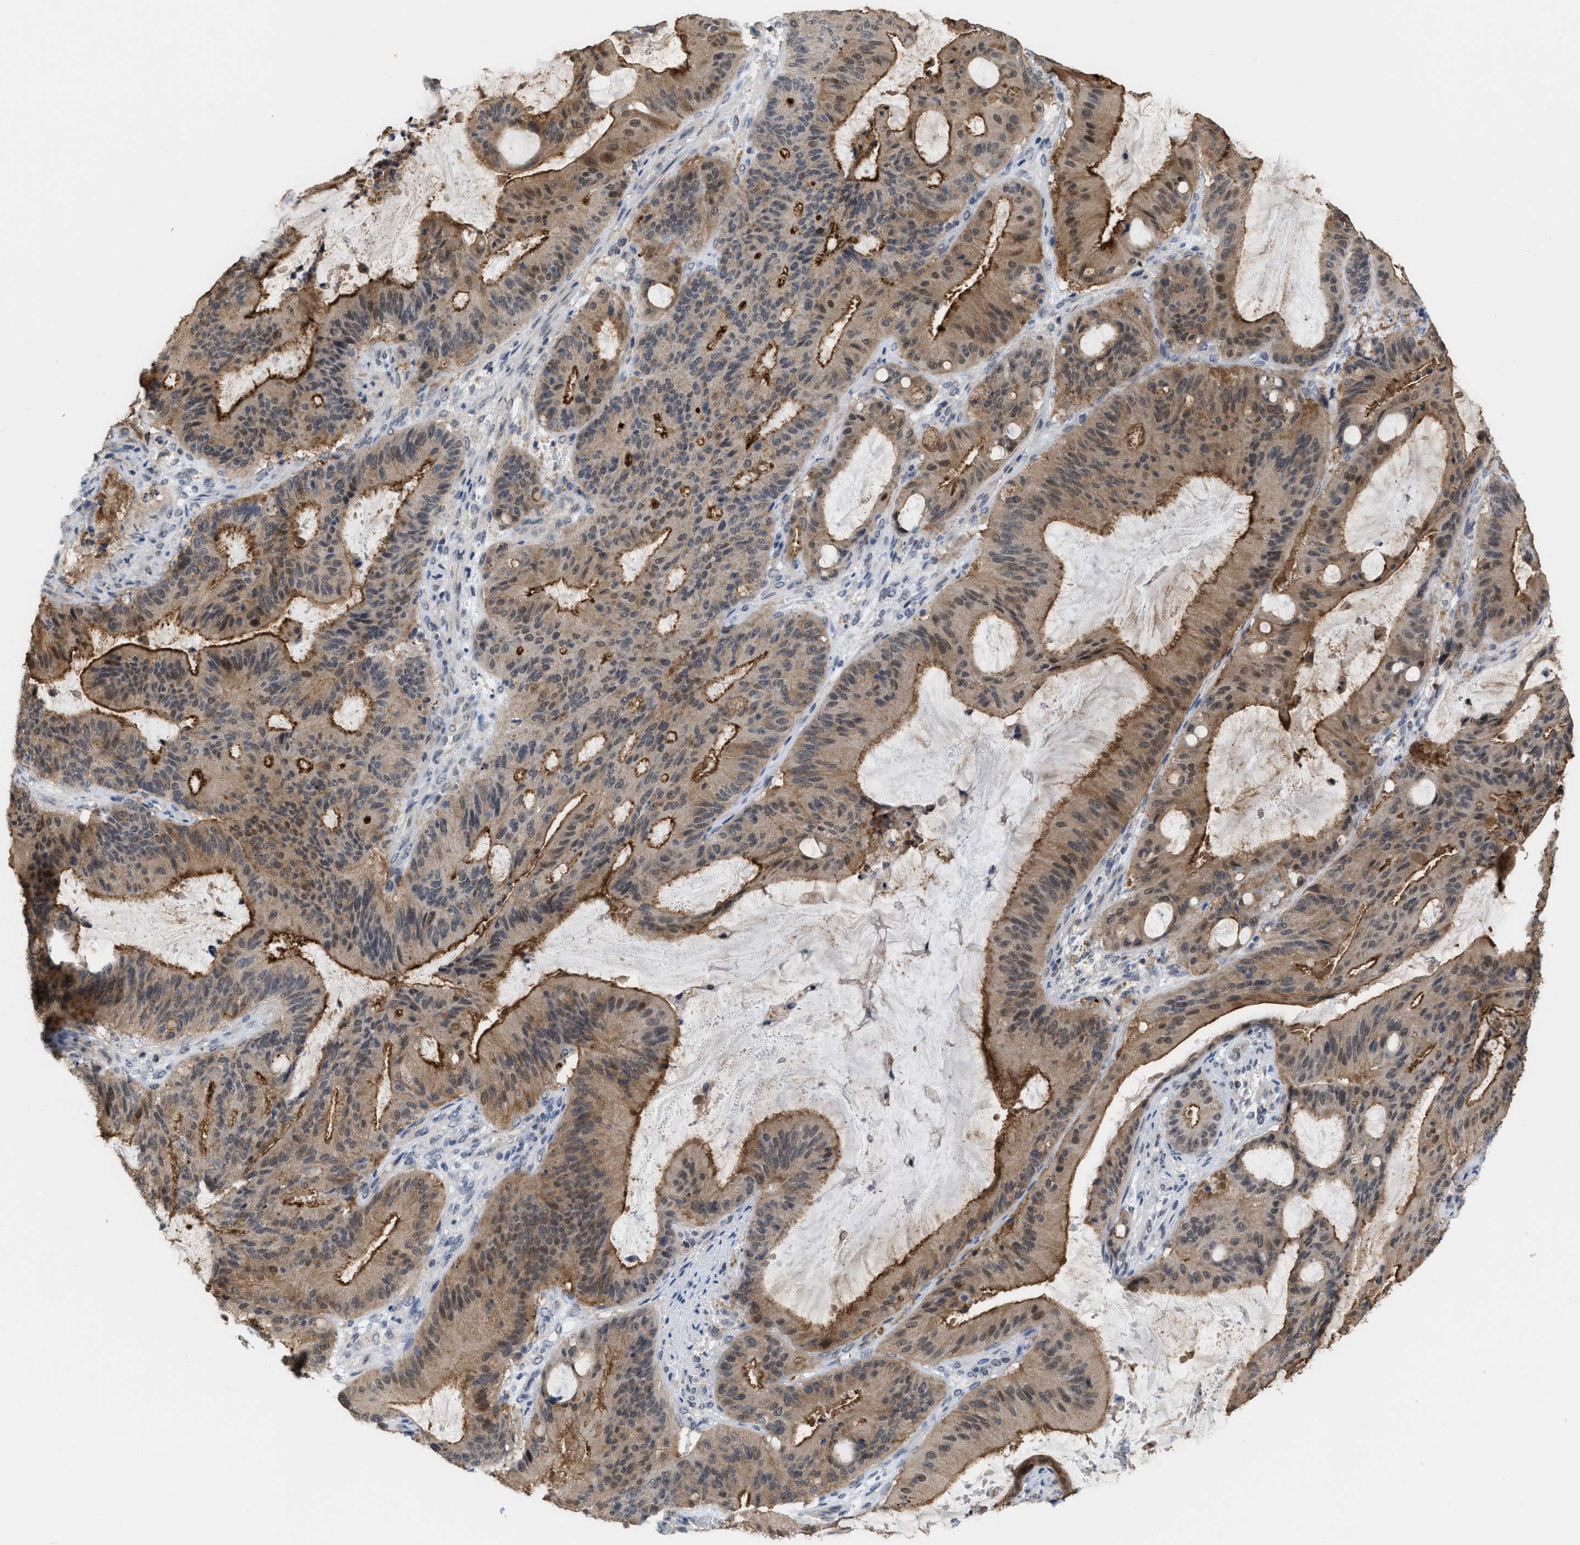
{"staining": {"intensity": "moderate", "quantity": ">75%", "location": "cytoplasmic/membranous"}, "tissue": "liver cancer", "cell_type": "Tumor cells", "image_type": "cancer", "snomed": [{"axis": "morphology", "description": "Normal tissue, NOS"}, {"axis": "morphology", "description": "Cholangiocarcinoma"}, {"axis": "topography", "description": "Liver"}, {"axis": "topography", "description": "Peripheral nerve tissue"}], "caption": "Moderate cytoplasmic/membranous positivity is identified in approximately >75% of tumor cells in liver cancer (cholangiocarcinoma).", "gene": "BAIAP2L1", "patient": {"sex": "female", "age": 73}}